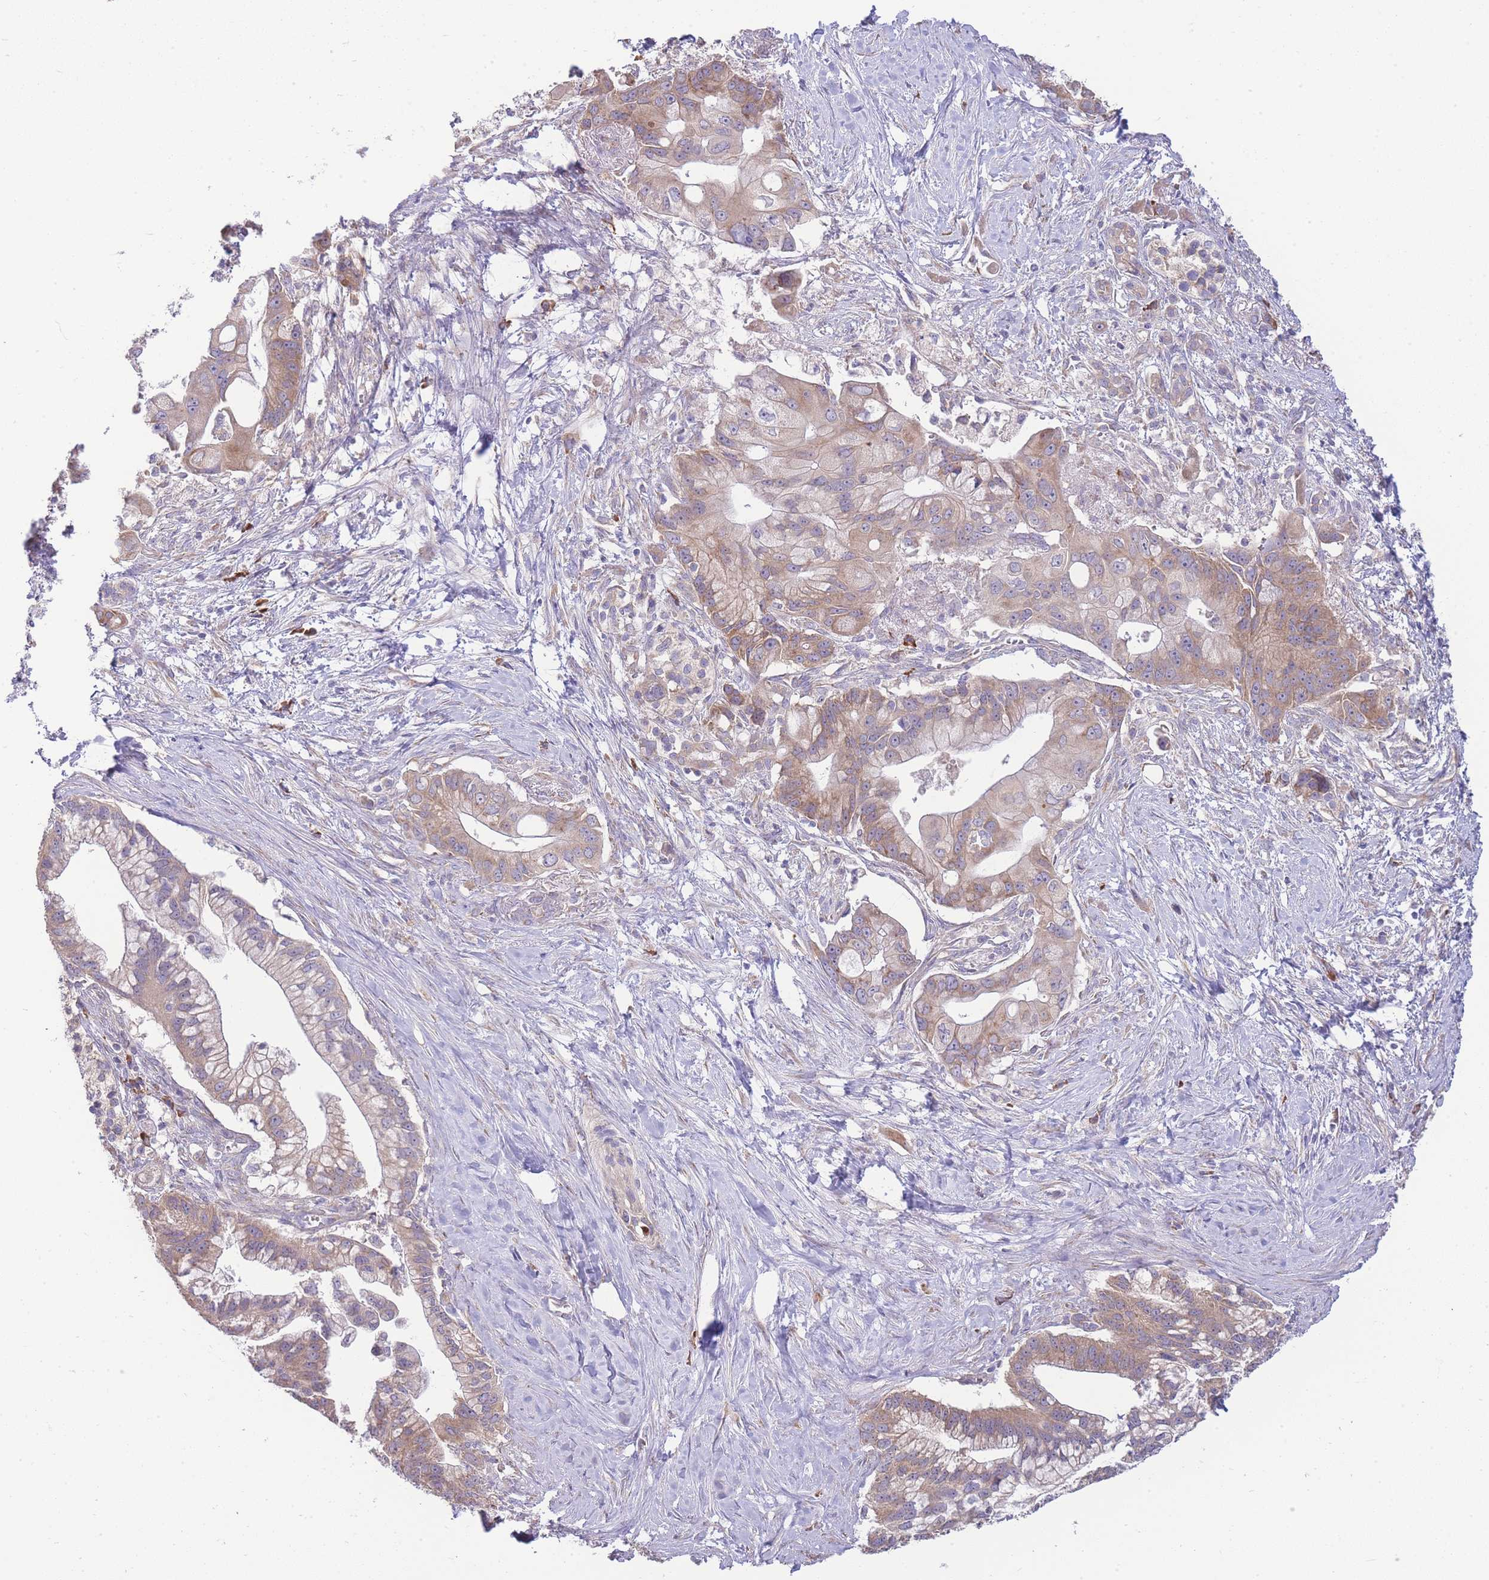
{"staining": {"intensity": "moderate", "quantity": ">75%", "location": "cytoplasmic/membranous"}, "tissue": "pancreatic cancer", "cell_type": "Tumor cells", "image_type": "cancer", "snomed": [{"axis": "morphology", "description": "Adenocarcinoma, NOS"}, {"axis": "topography", "description": "Pancreas"}], "caption": "This photomicrograph exhibits adenocarcinoma (pancreatic) stained with IHC to label a protein in brown. The cytoplasmic/membranous of tumor cells show moderate positivity for the protein. Nuclei are counter-stained blue.", "gene": "BEX1", "patient": {"sex": "male", "age": 68}}